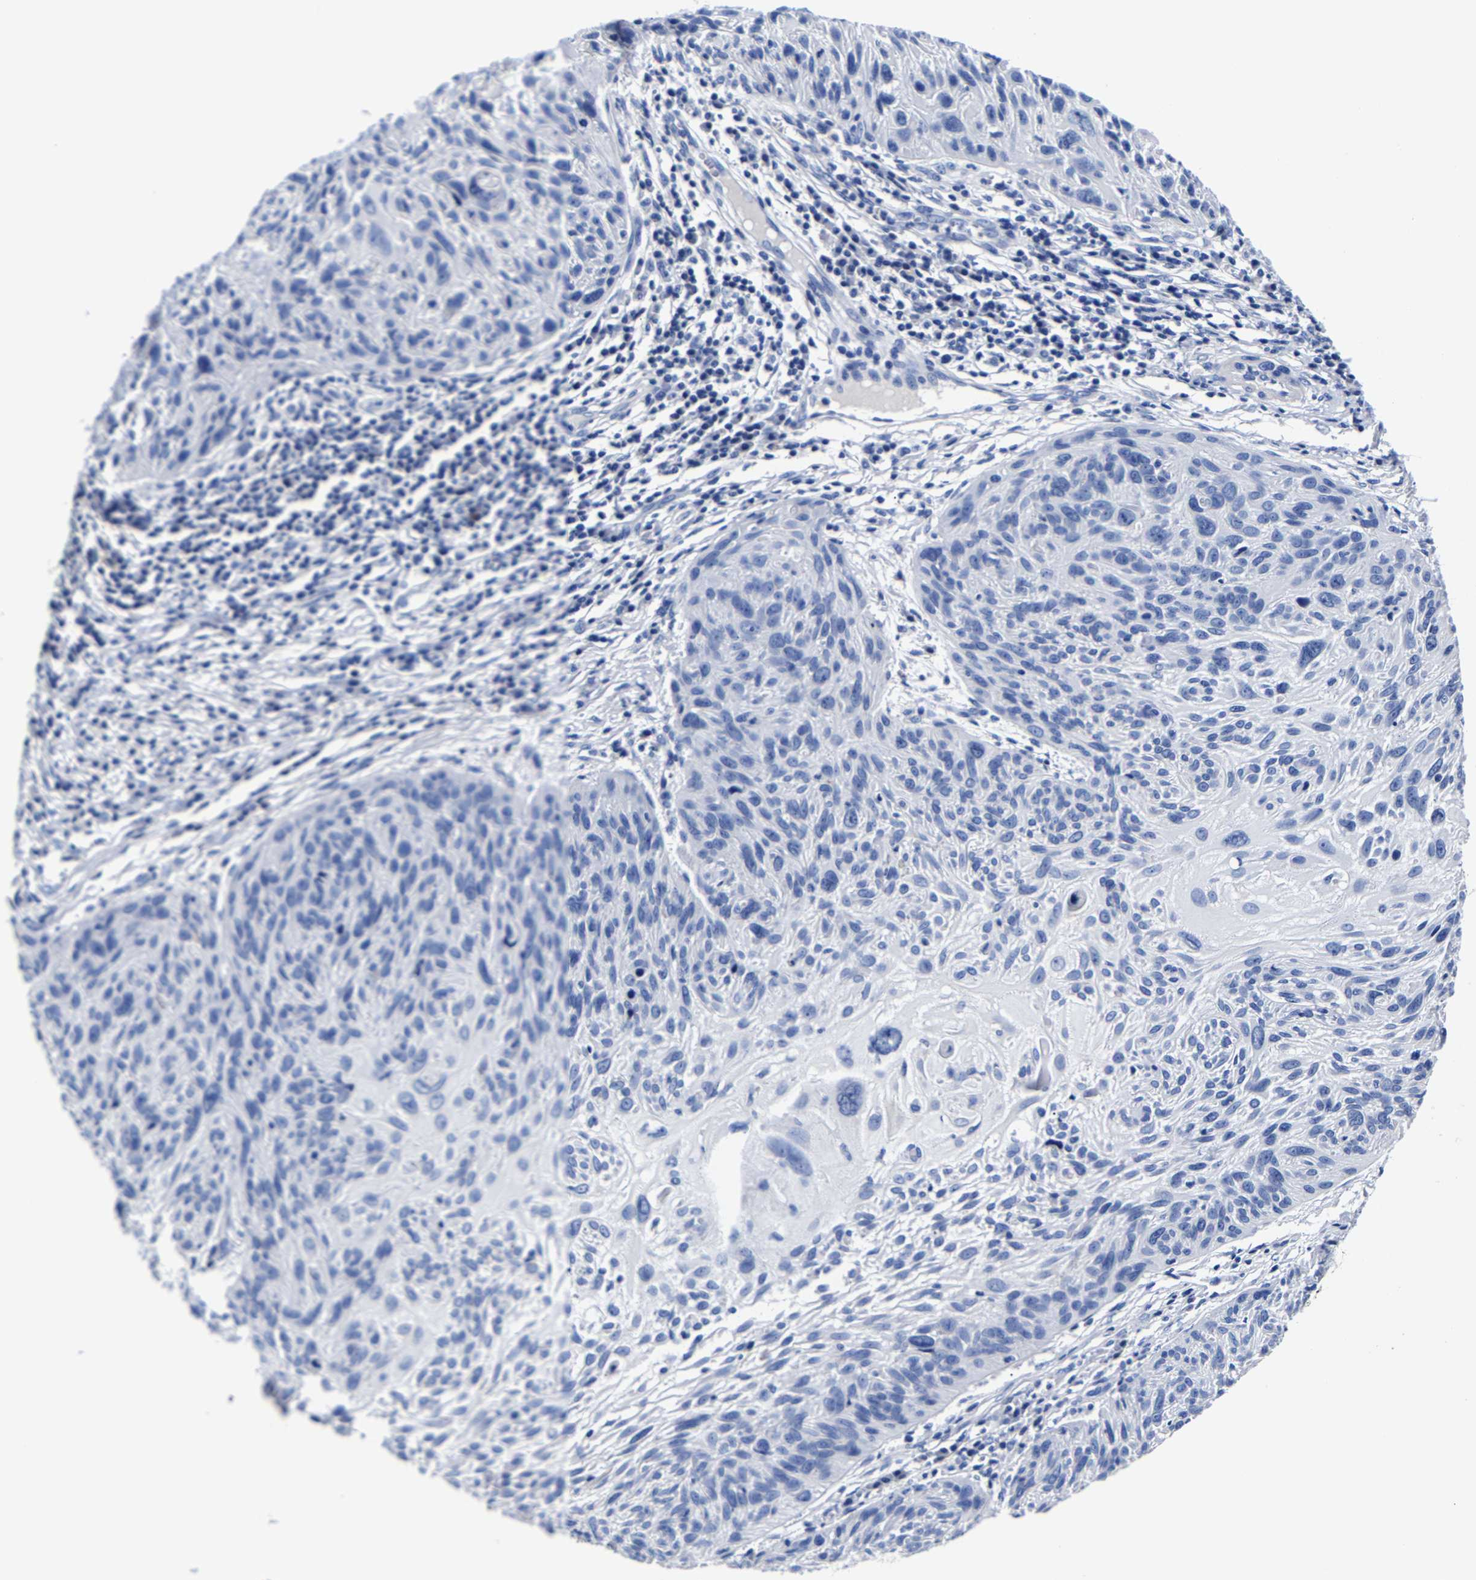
{"staining": {"intensity": "negative", "quantity": "none", "location": "none"}, "tissue": "cervical cancer", "cell_type": "Tumor cells", "image_type": "cancer", "snomed": [{"axis": "morphology", "description": "Squamous cell carcinoma, NOS"}, {"axis": "topography", "description": "Cervix"}], "caption": "Tumor cells show no significant protein positivity in cervical squamous cell carcinoma.", "gene": "CPA2", "patient": {"sex": "female", "age": 51}}